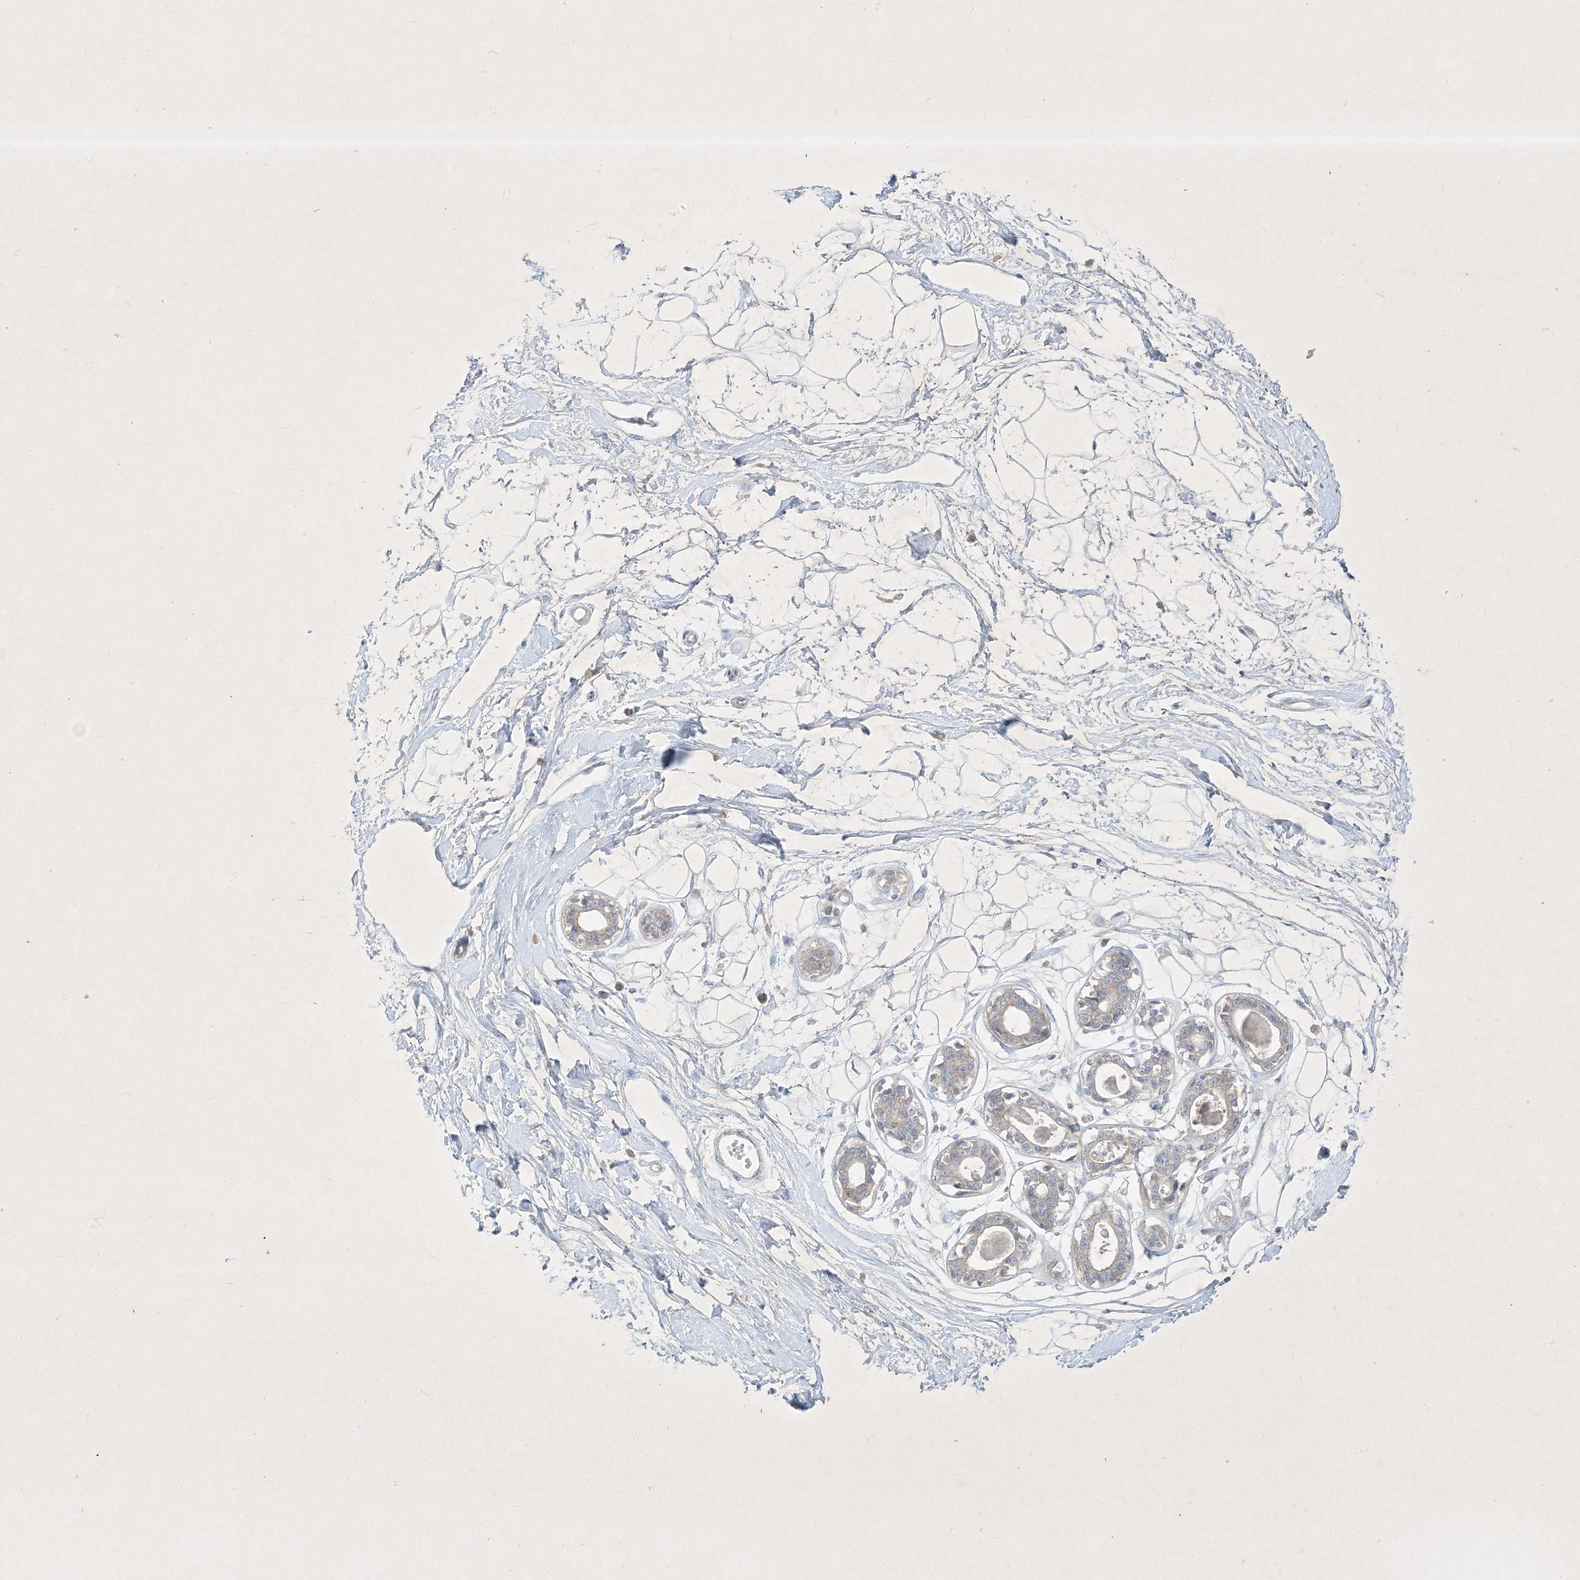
{"staining": {"intensity": "negative", "quantity": "none", "location": "none"}, "tissue": "breast", "cell_type": "Adipocytes", "image_type": "normal", "snomed": [{"axis": "morphology", "description": "Normal tissue, NOS"}, {"axis": "topography", "description": "Breast"}], "caption": "High magnification brightfield microscopy of normal breast stained with DAB (brown) and counterstained with hematoxylin (blue): adipocytes show no significant expression.", "gene": "PLEKHA3", "patient": {"sex": "female", "age": 45}}